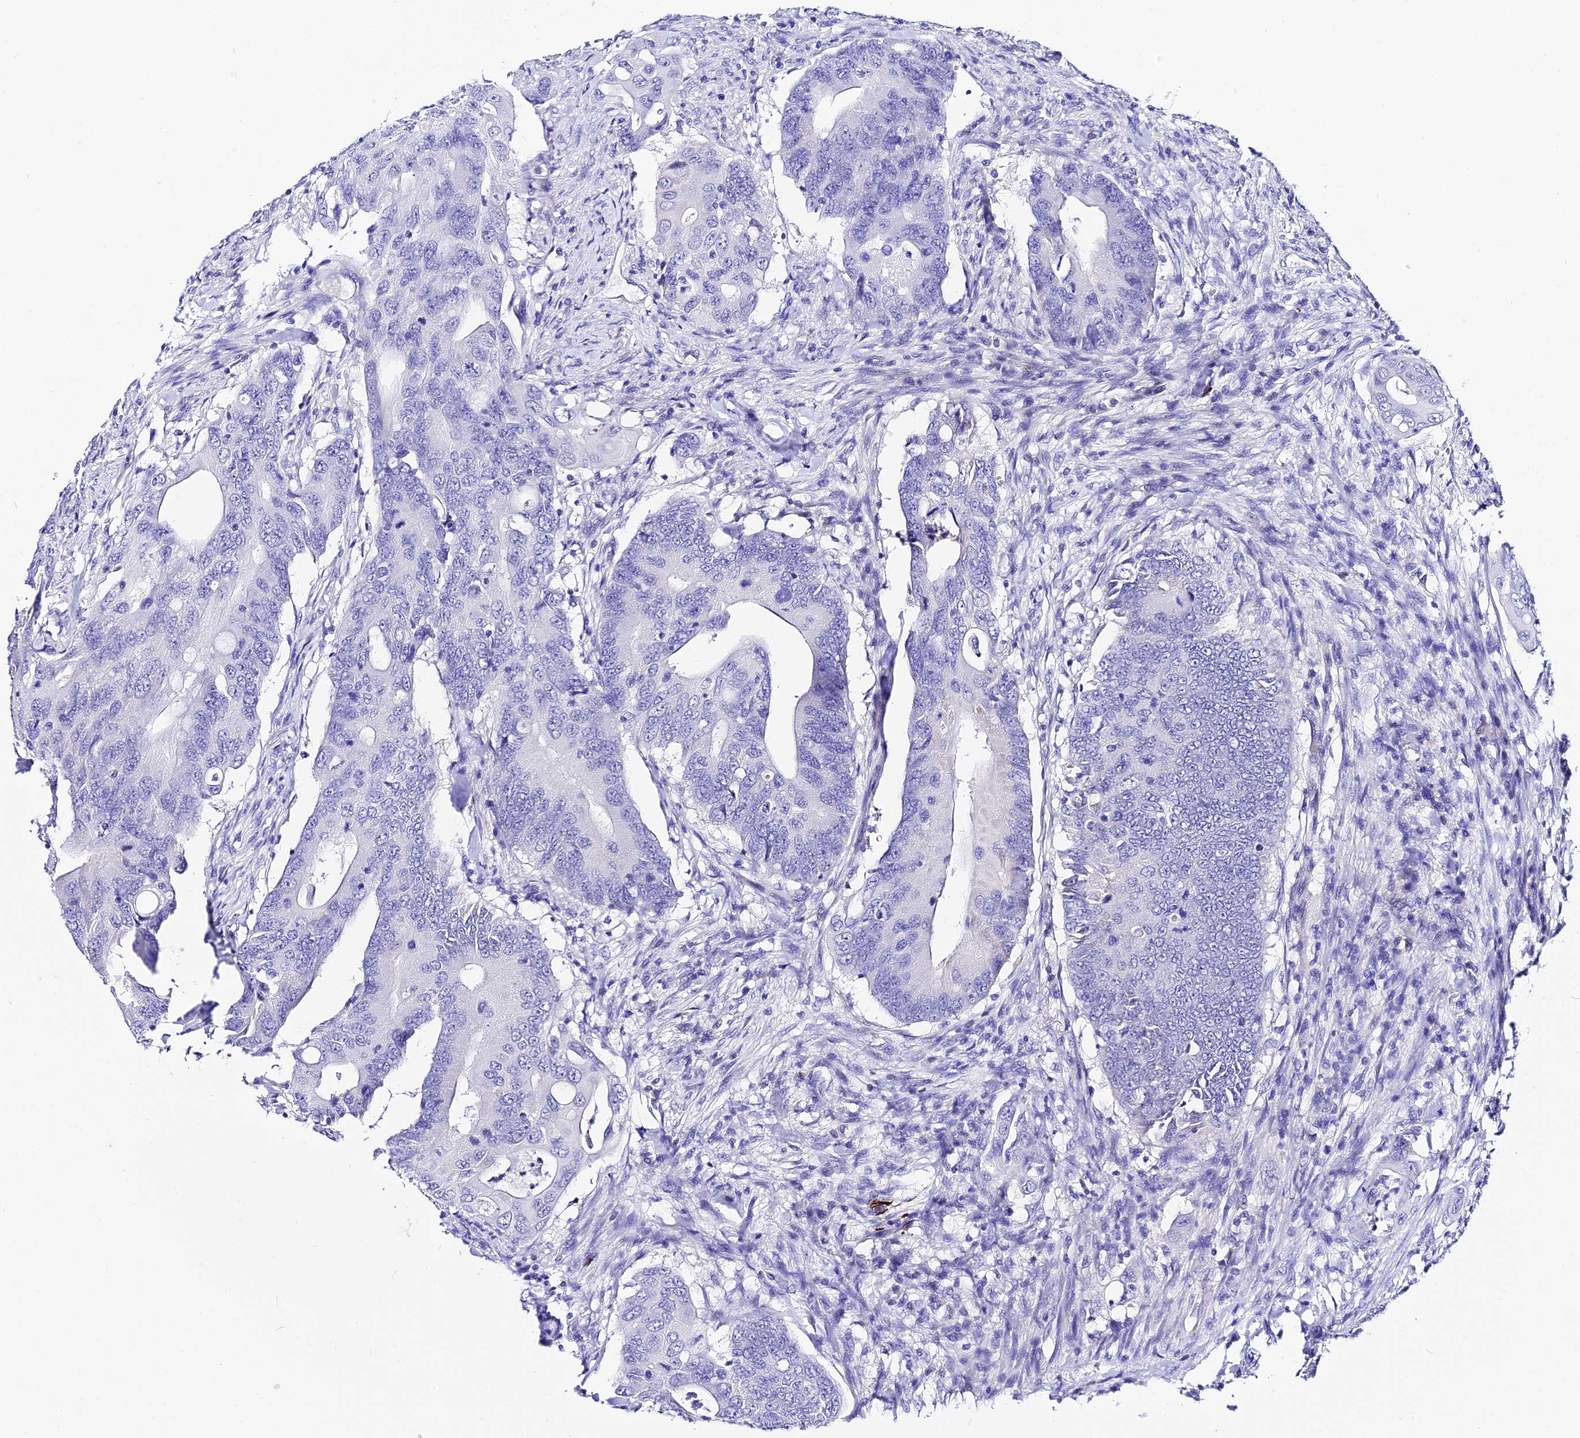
{"staining": {"intensity": "negative", "quantity": "none", "location": "none"}, "tissue": "colorectal cancer", "cell_type": "Tumor cells", "image_type": "cancer", "snomed": [{"axis": "morphology", "description": "Adenocarcinoma, NOS"}, {"axis": "topography", "description": "Colon"}], "caption": "DAB immunohistochemical staining of adenocarcinoma (colorectal) reveals no significant expression in tumor cells.", "gene": "DEFB106A", "patient": {"sex": "male", "age": 71}}